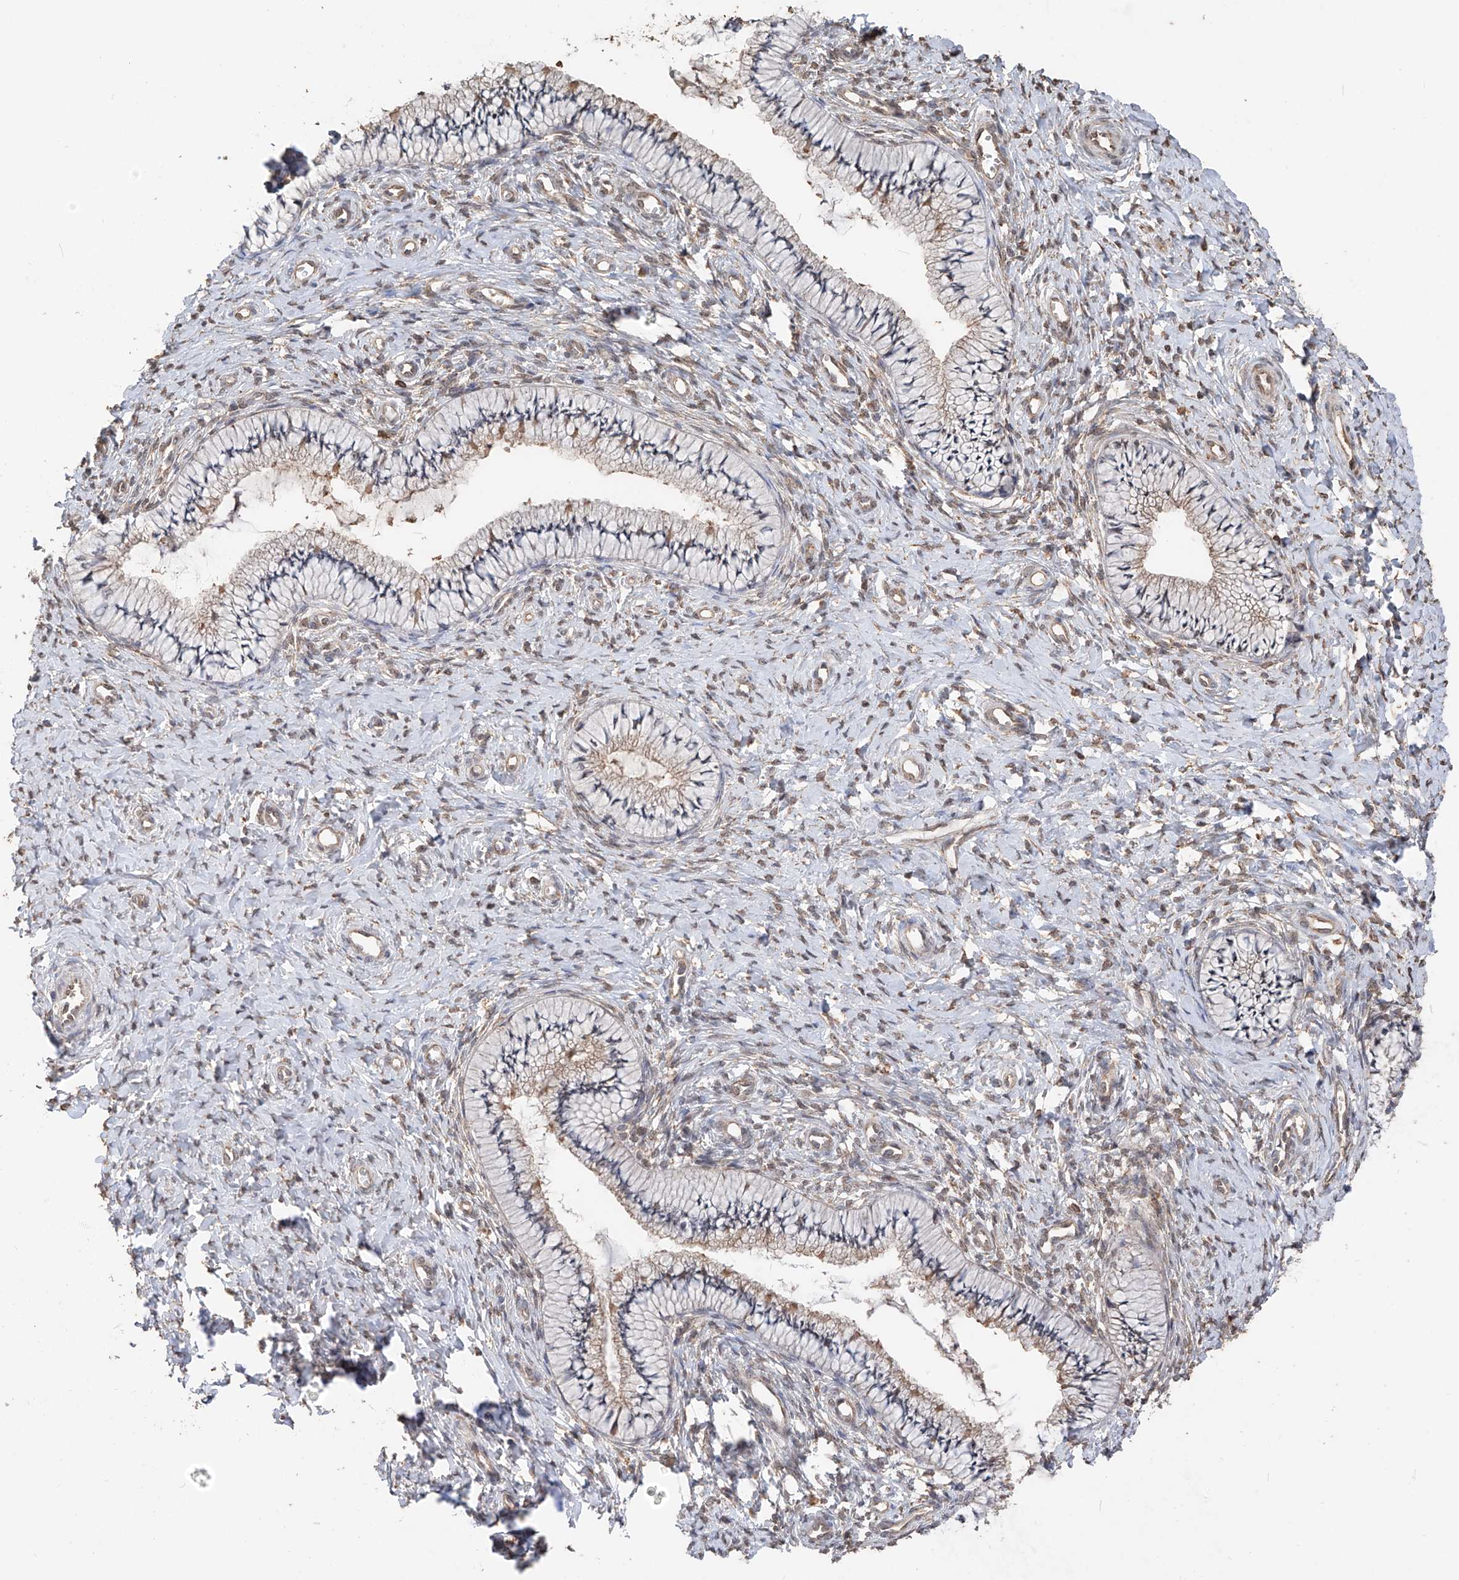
{"staining": {"intensity": "moderate", "quantity": "25%-75%", "location": "cytoplasmic/membranous"}, "tissue": "cervix", "cell_type": "Glandular cells", "image_type": "normal", "snomed": [{"axis": "morphology", "description": "Normal tissue, NOS"}, {"axis": "topography", "description": "Cervix"}], "caption": "Glandular cells demonstrate medium levels of moderate cytoplasmic/membranous positivity in about 25%-75% of cells in benign human cervix. (DAB (3,3'-diaminobenzidine) IHC, brown staining for protein, blue staining for nuclei).", "gene": "FAM135A", "patient": {"sex": "female", "age": 36}}